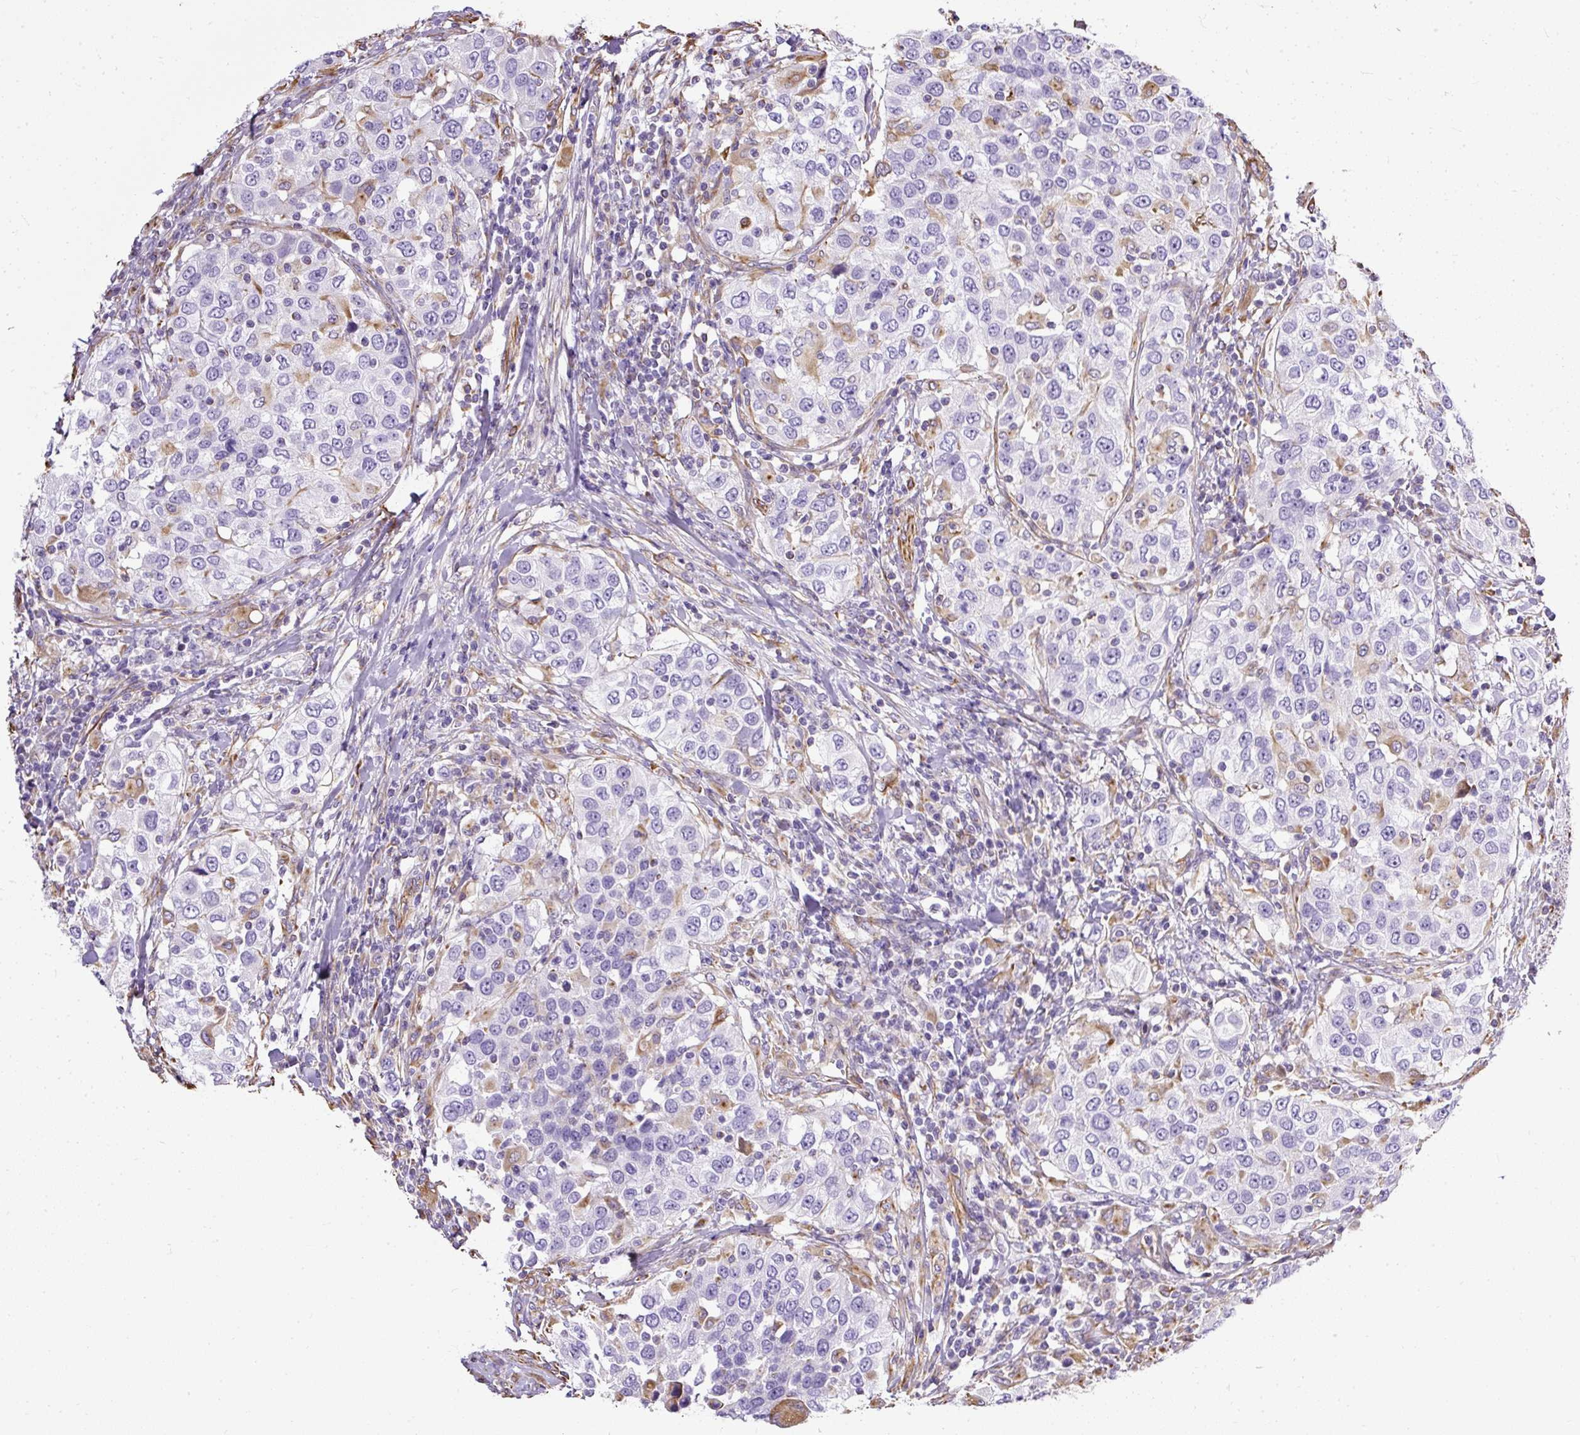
{"staining": {"intensity": "negative", "quantity": "none", "location": "none"}, "tissue": "urothelial cancer", "cell_type": "Tumor cells", "image_type": "cancer", "snomed": [{"axis": "morphology", "description": "Urothelial carcinoma, High grade"}, {"axis": "topography", "description": "Urinary bladder"}], "caption": "A micrograph of high-grade urothelial carcinoma stained for a protein exhibits no brown staining in tumor cells.", "gene": "PLS1", "patient": {"sex": "female", "age": 80}}